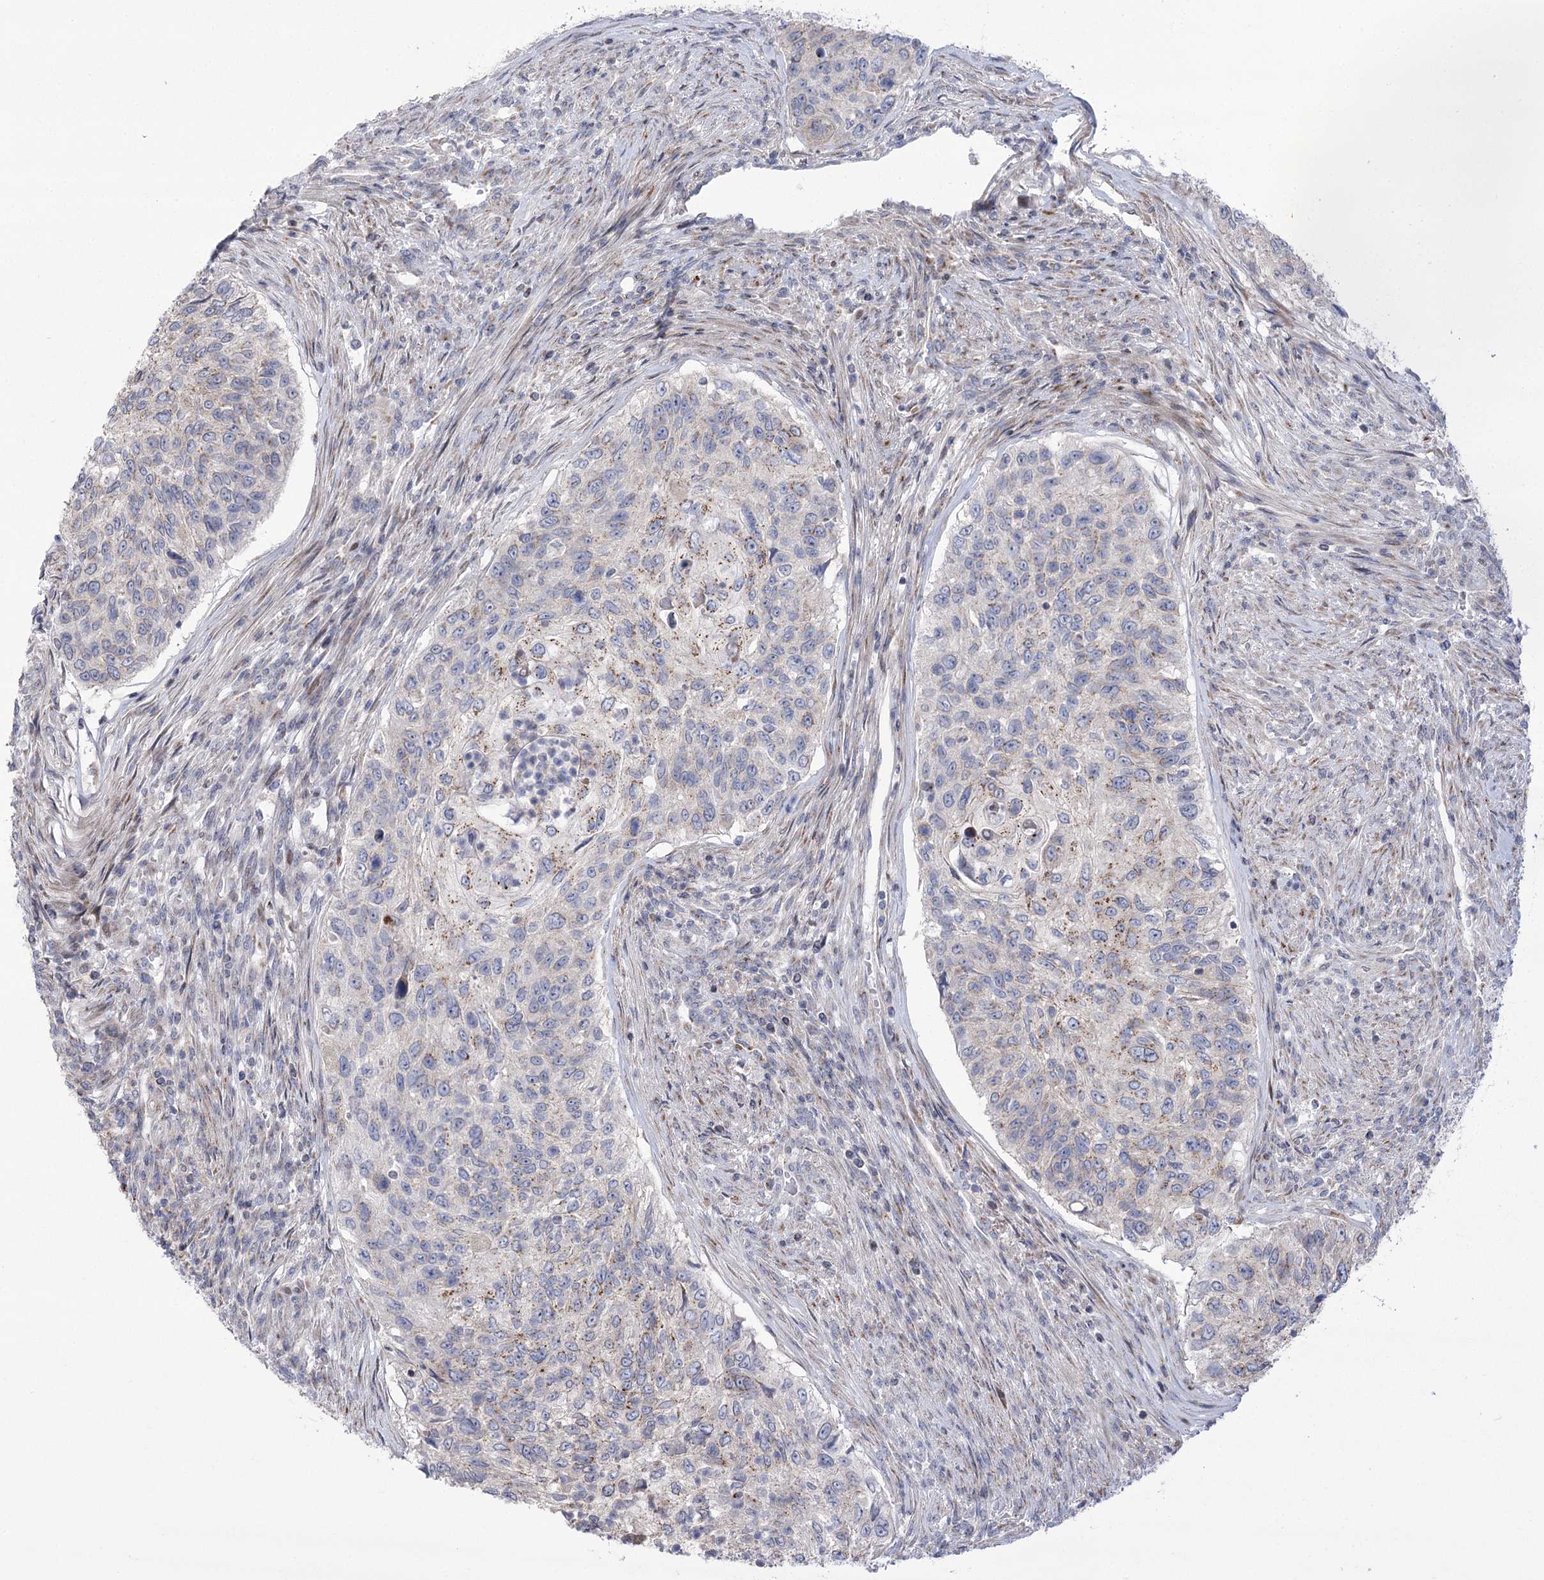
{"staining": {"intensity": "weak", "quantity": "25%-75%", "location": "cytoplasmic/membranous"}, "tissue": "urothelial cancer", "cell_type": "Tumor cells", "image_type": "cancer", "snomed": [{"axis": "morphology", "description": "Urothelial carcinoma, High grade"}, {"axis": "topography", "description": "Urinary bladder"}], "caption": "An image of high-grade urothelial carcinoma stained for a protein demonstrates weak cytoplasmic/membranous brown staining in tumor cells.", "gene": "NME7", "patient": {"sex": "female", "age": 60}}